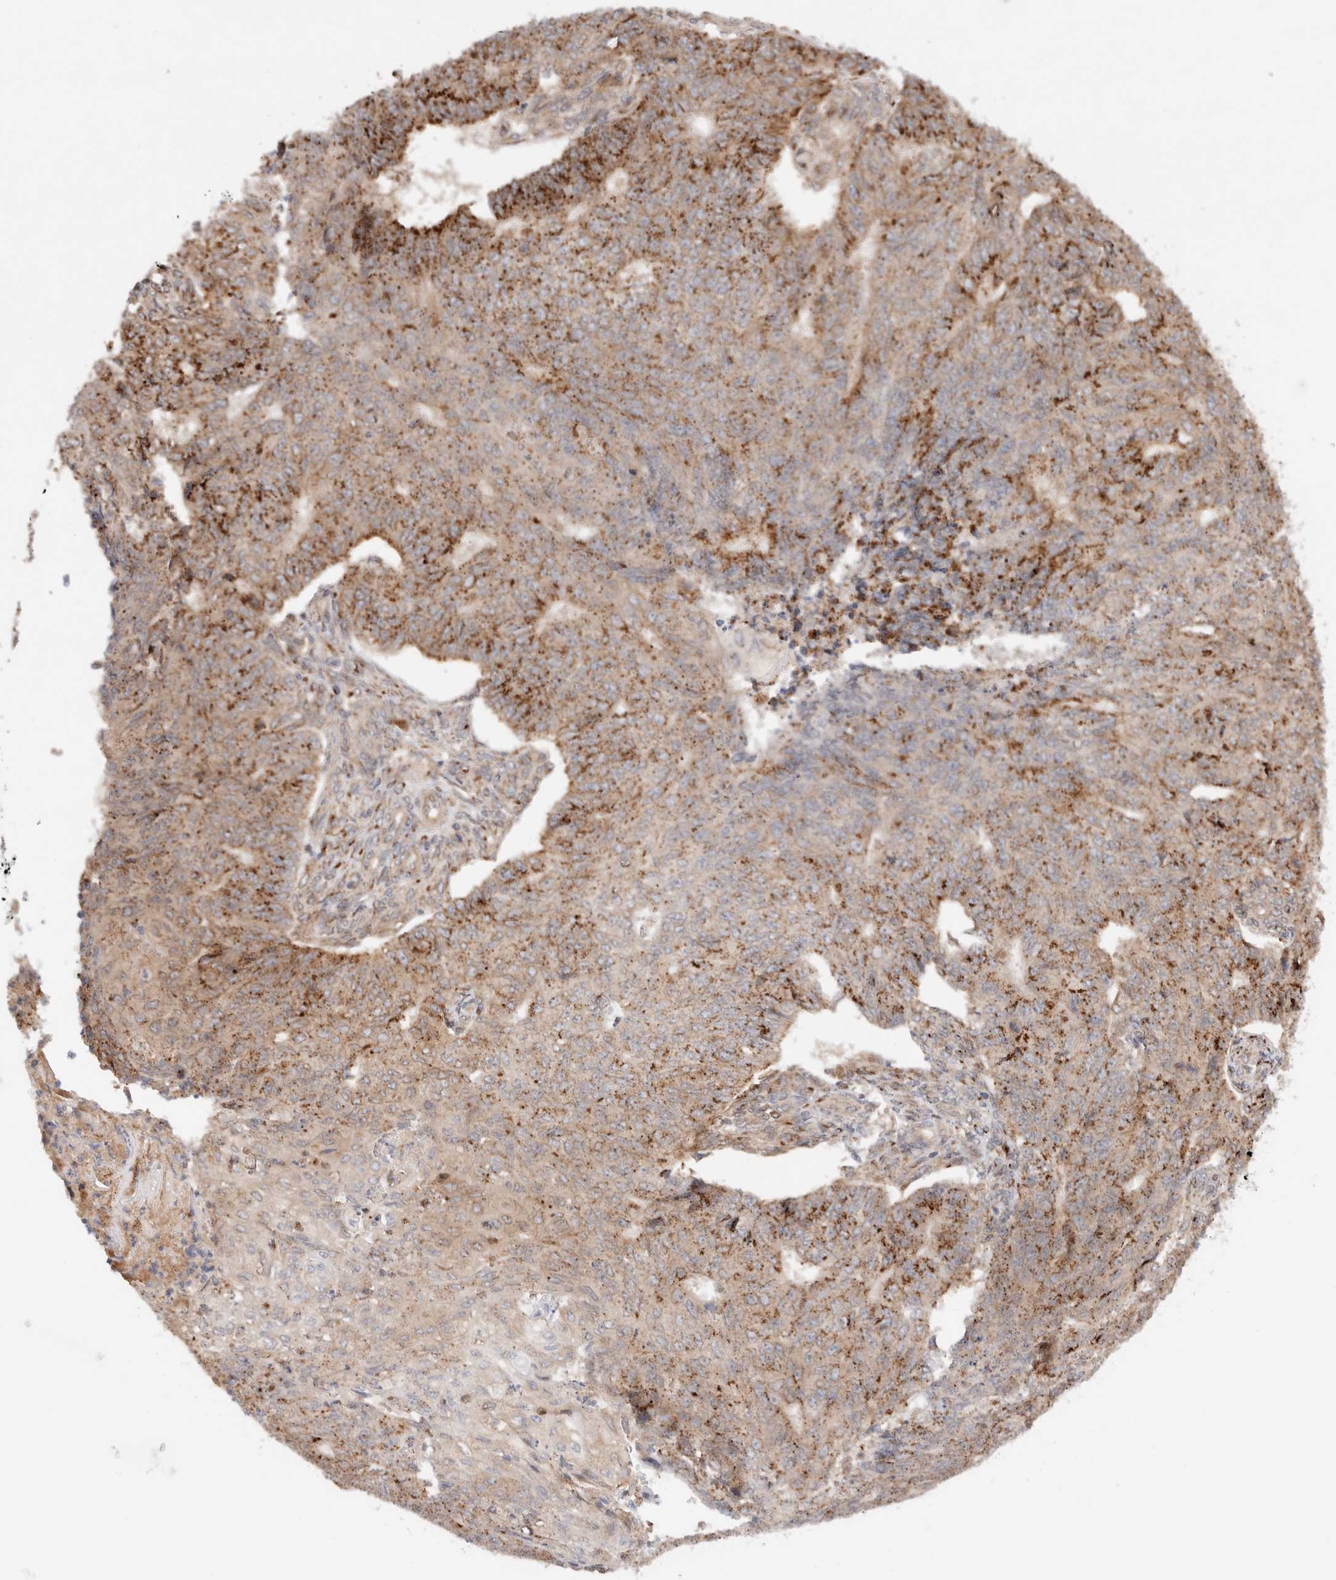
{"staining": {"intensity": "moderate", "quantity": ">75%", "location": "cytoplasmic/membranous"}, "tissue": "endometrial cancer", "cell_type": "Tumor cells", "image_type": "cancer", "snomed": [{"axis": "morphology", "description": "Adenocarcinoma, NOS"}, {"axis": "topography", "description": "Endometrium"}], "caption": "Human adenocarcinoma (endometrial) stained with a brown dye exhibits moderate cytoplasmic/membranous positive staining in approximately >75% of tumor cells.", "gene": "GCN1", "patient": {"sex": "female", "age": 32}}